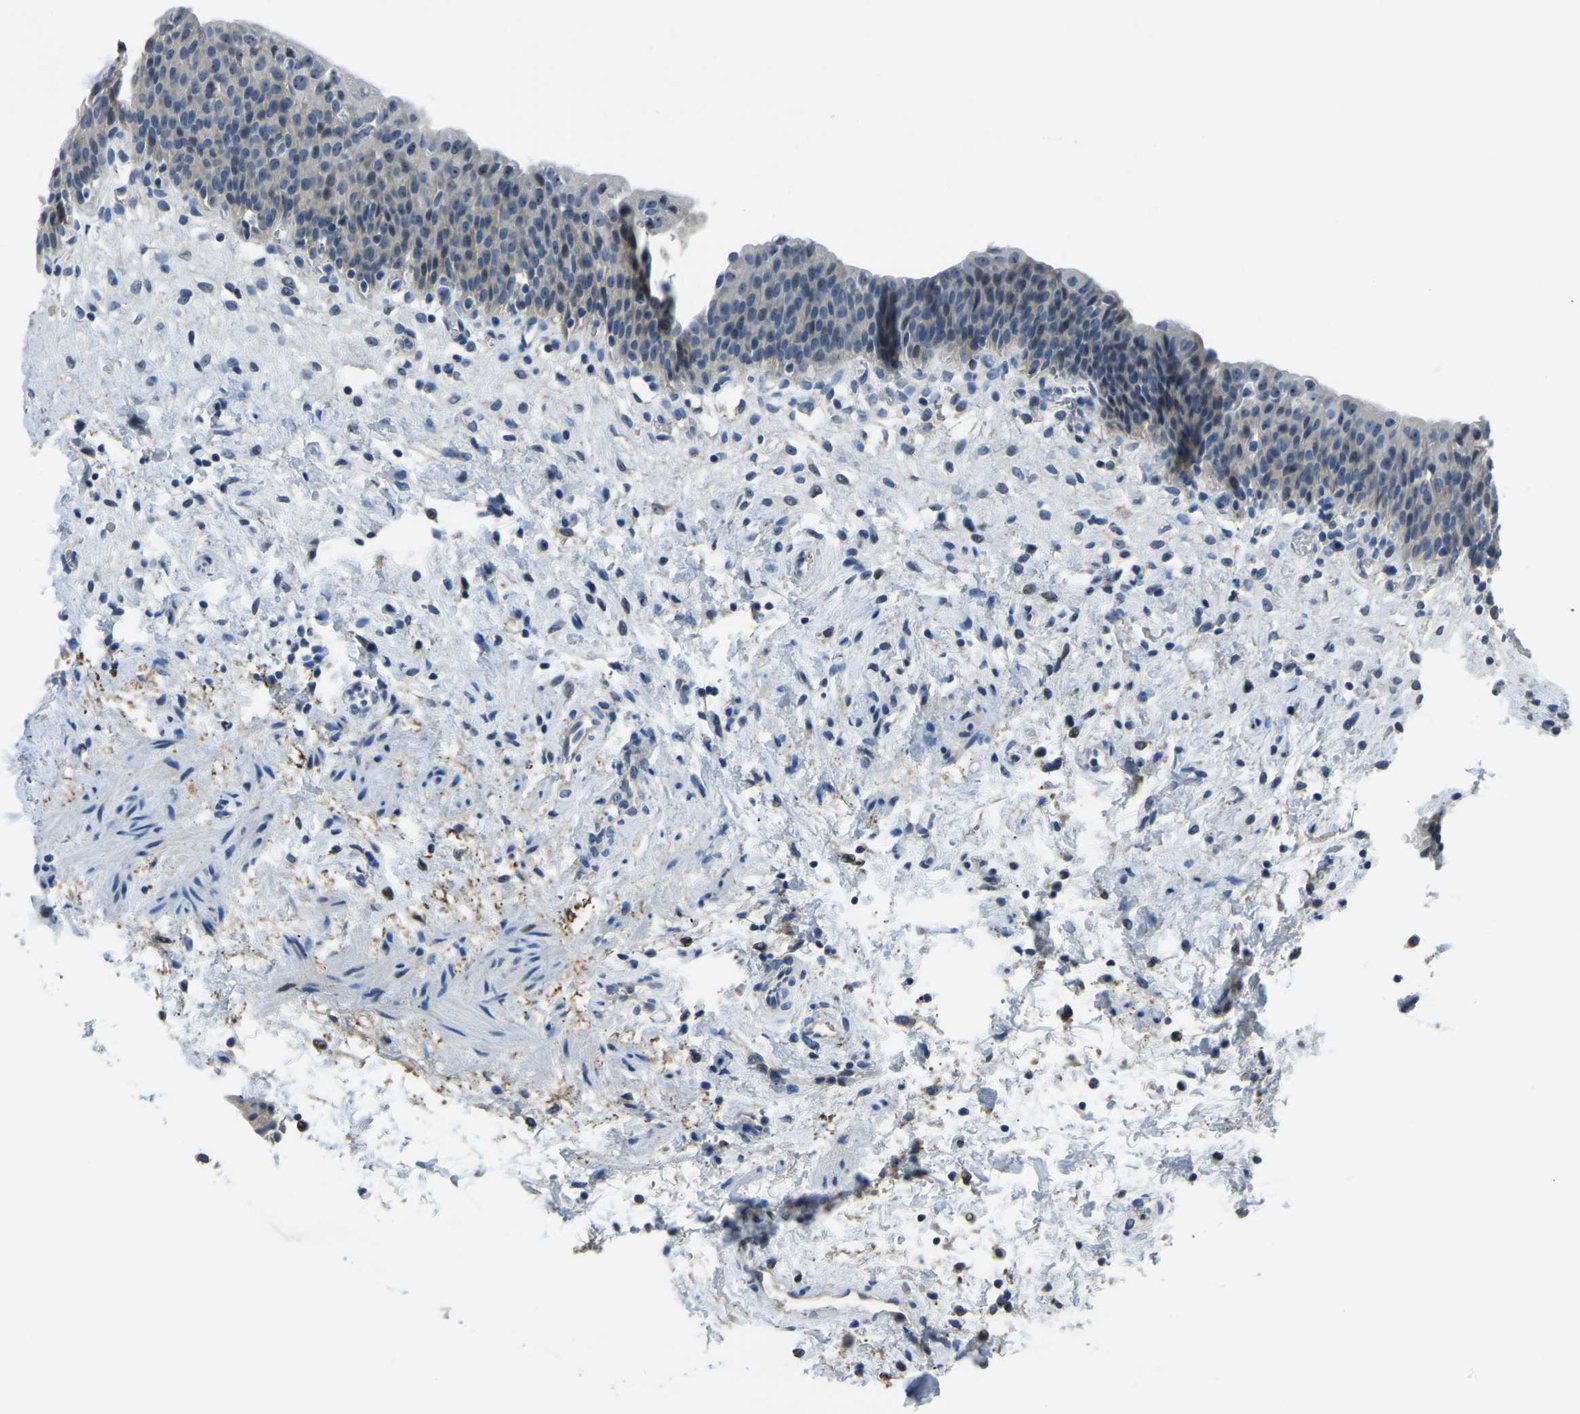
{"staining": {"intensity": "weak", "quantity": "<25%", "location": "nuclear"}, "tissue": "urinary bladder", "cell_type": "Urothelial cells", "image_type": "normal", "snomed": [{"axis": "morphology", "description": "Normal tissue, NOS"}, {"axis": "topography", "description": "Urinary bladder"}], "caption": "DAB (3,3'-diaminobenzidine) immunohistochemical staining of benign urinary bladder displays no significant positivity in urothelial cells.", "gene": "RRP1", "patient": {"sex": "male", "age": 37}}